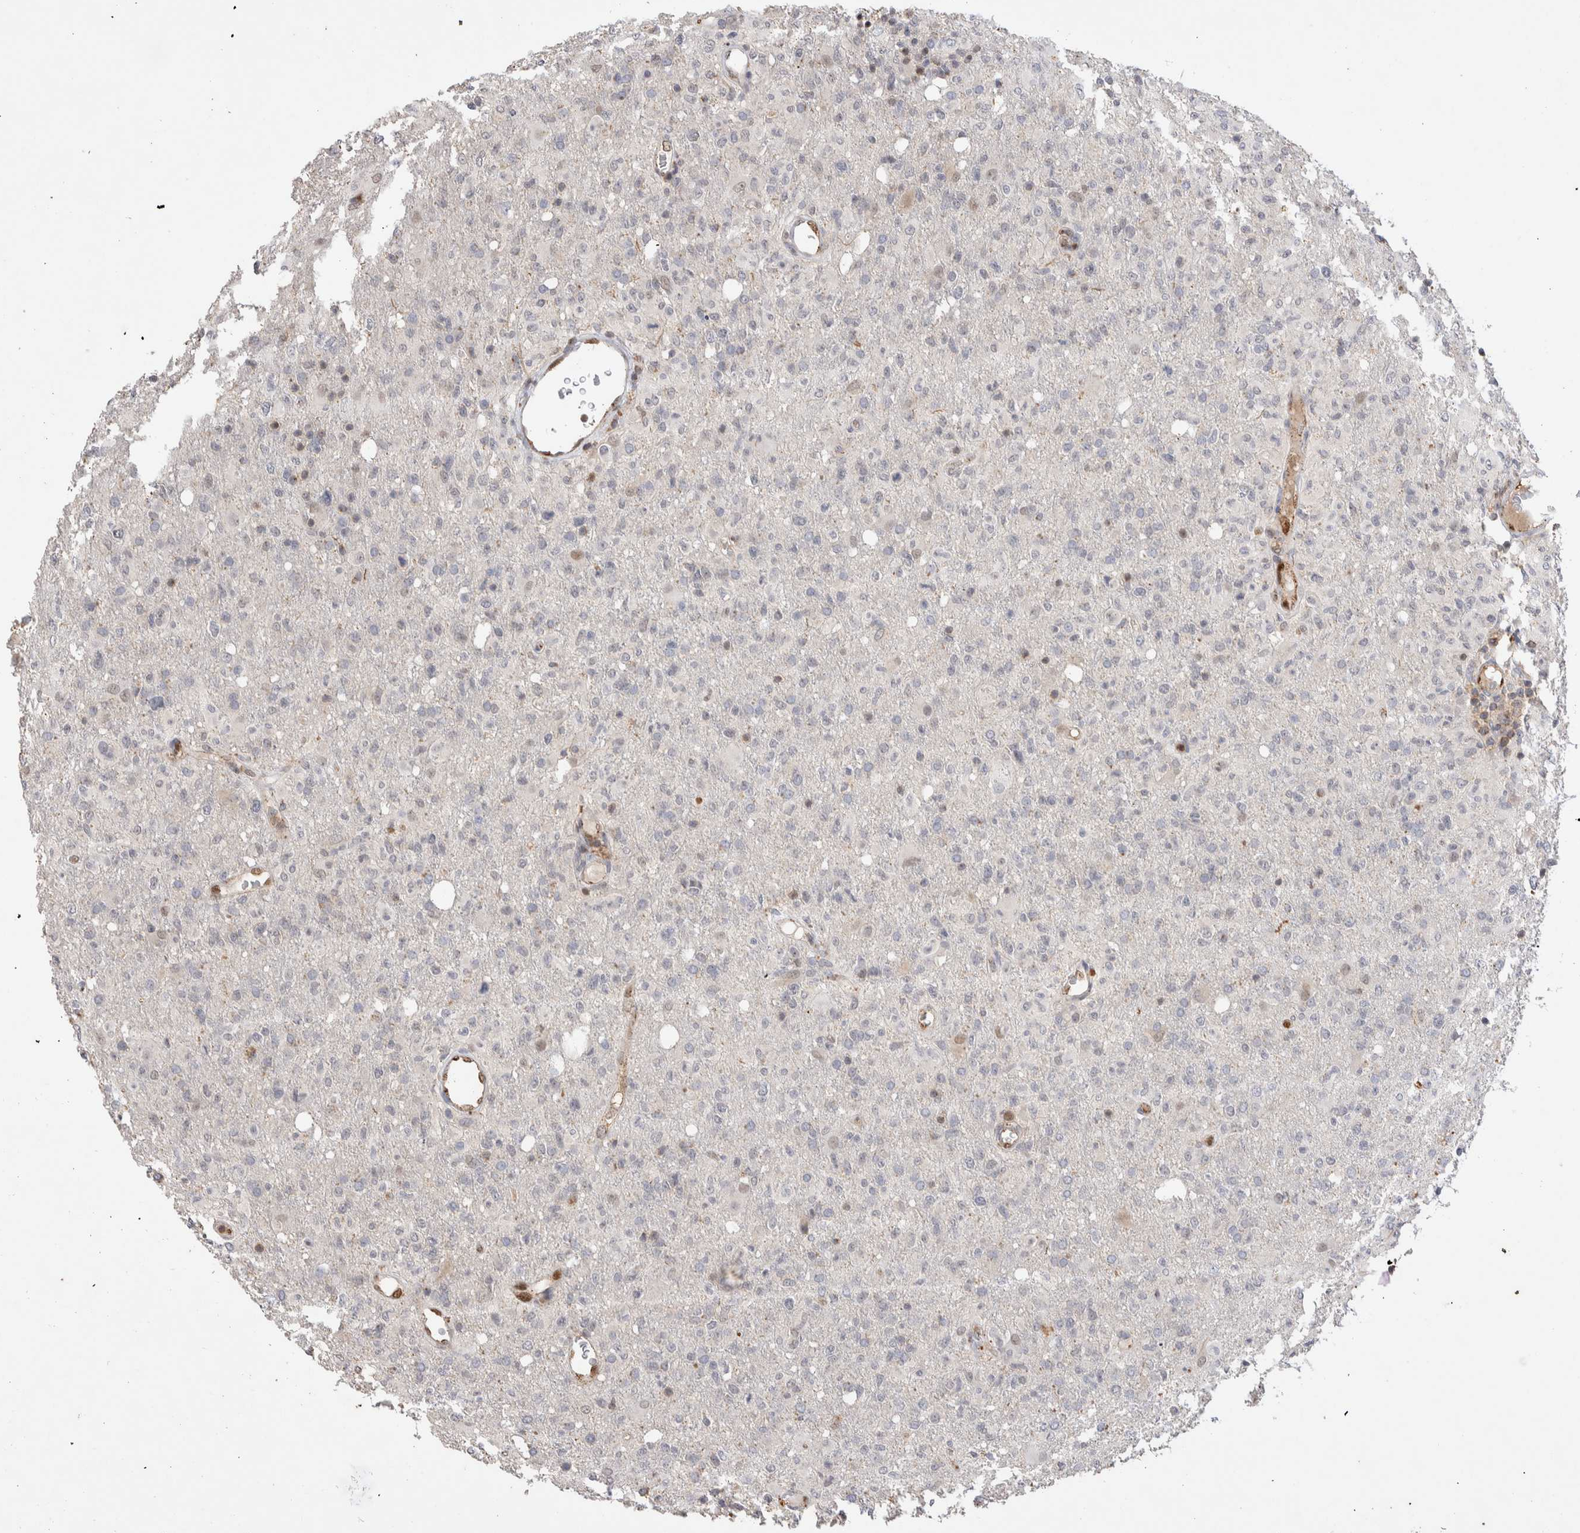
{"staining": {"intensity": "negative", "quantity": "none", "location": "none"}, "tissue": "glioma", "cell_type": "Tumor cells", "image_type": "cancer", "snomed": [{"axis": "morphology", "description": "Glioma, malignant, High grade"}, {"axis": "topography", "description": "Brain"}], "caption": "High magnification brightfield microscopy of malignant glioma (high-grade) stained with DAB (3,3'-diaminobenzidine) (brown) and counterstained with hematoxylin (blue): tumor cells show no significant positivity.", "gene": "NSMAF", "patient": {"sex": "female", "age": 57}}